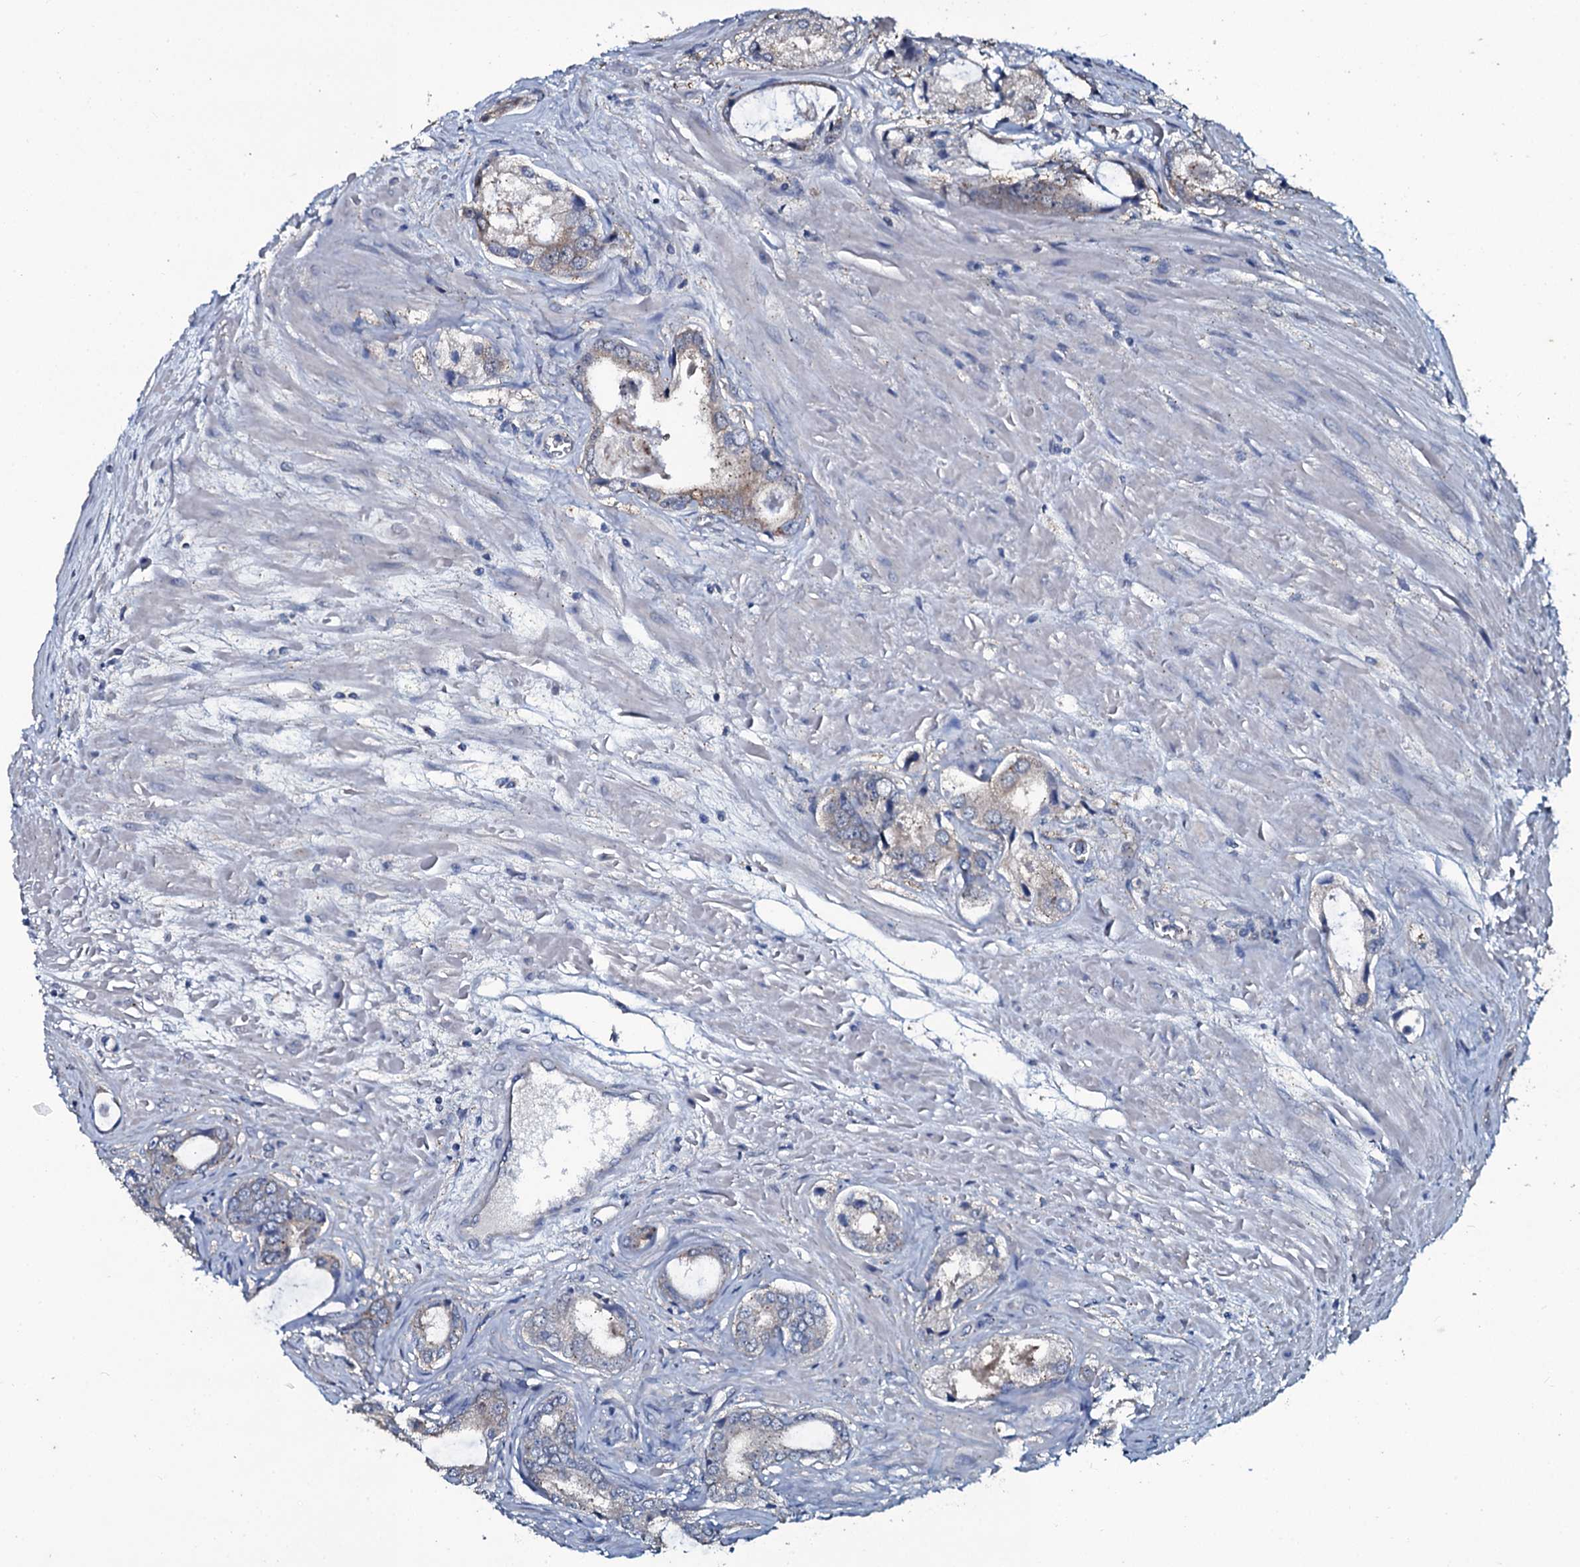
{"staining": {"intensity": "weak", "quantity": "<25%", "location": "cytoplasmic/membranous"}, "tissue": "prostate cancer", "cell_type": "Tumor cells", "image_type": "cancer", "snomed": [{"axis": "morphology", "description": "Adenocarcinoma, Low grade"}, {"axis": "topography", "description": "Prostate"}], "caption": "Immunohistochemistry (IHC) histopathology image of human prostate cancer (low-grade adenocarcinoma) stained for a protein (brown), which shows no positivity in tumor cells.", "gene": "USPL1", "patient": {"sex": "male", "age": 68}}